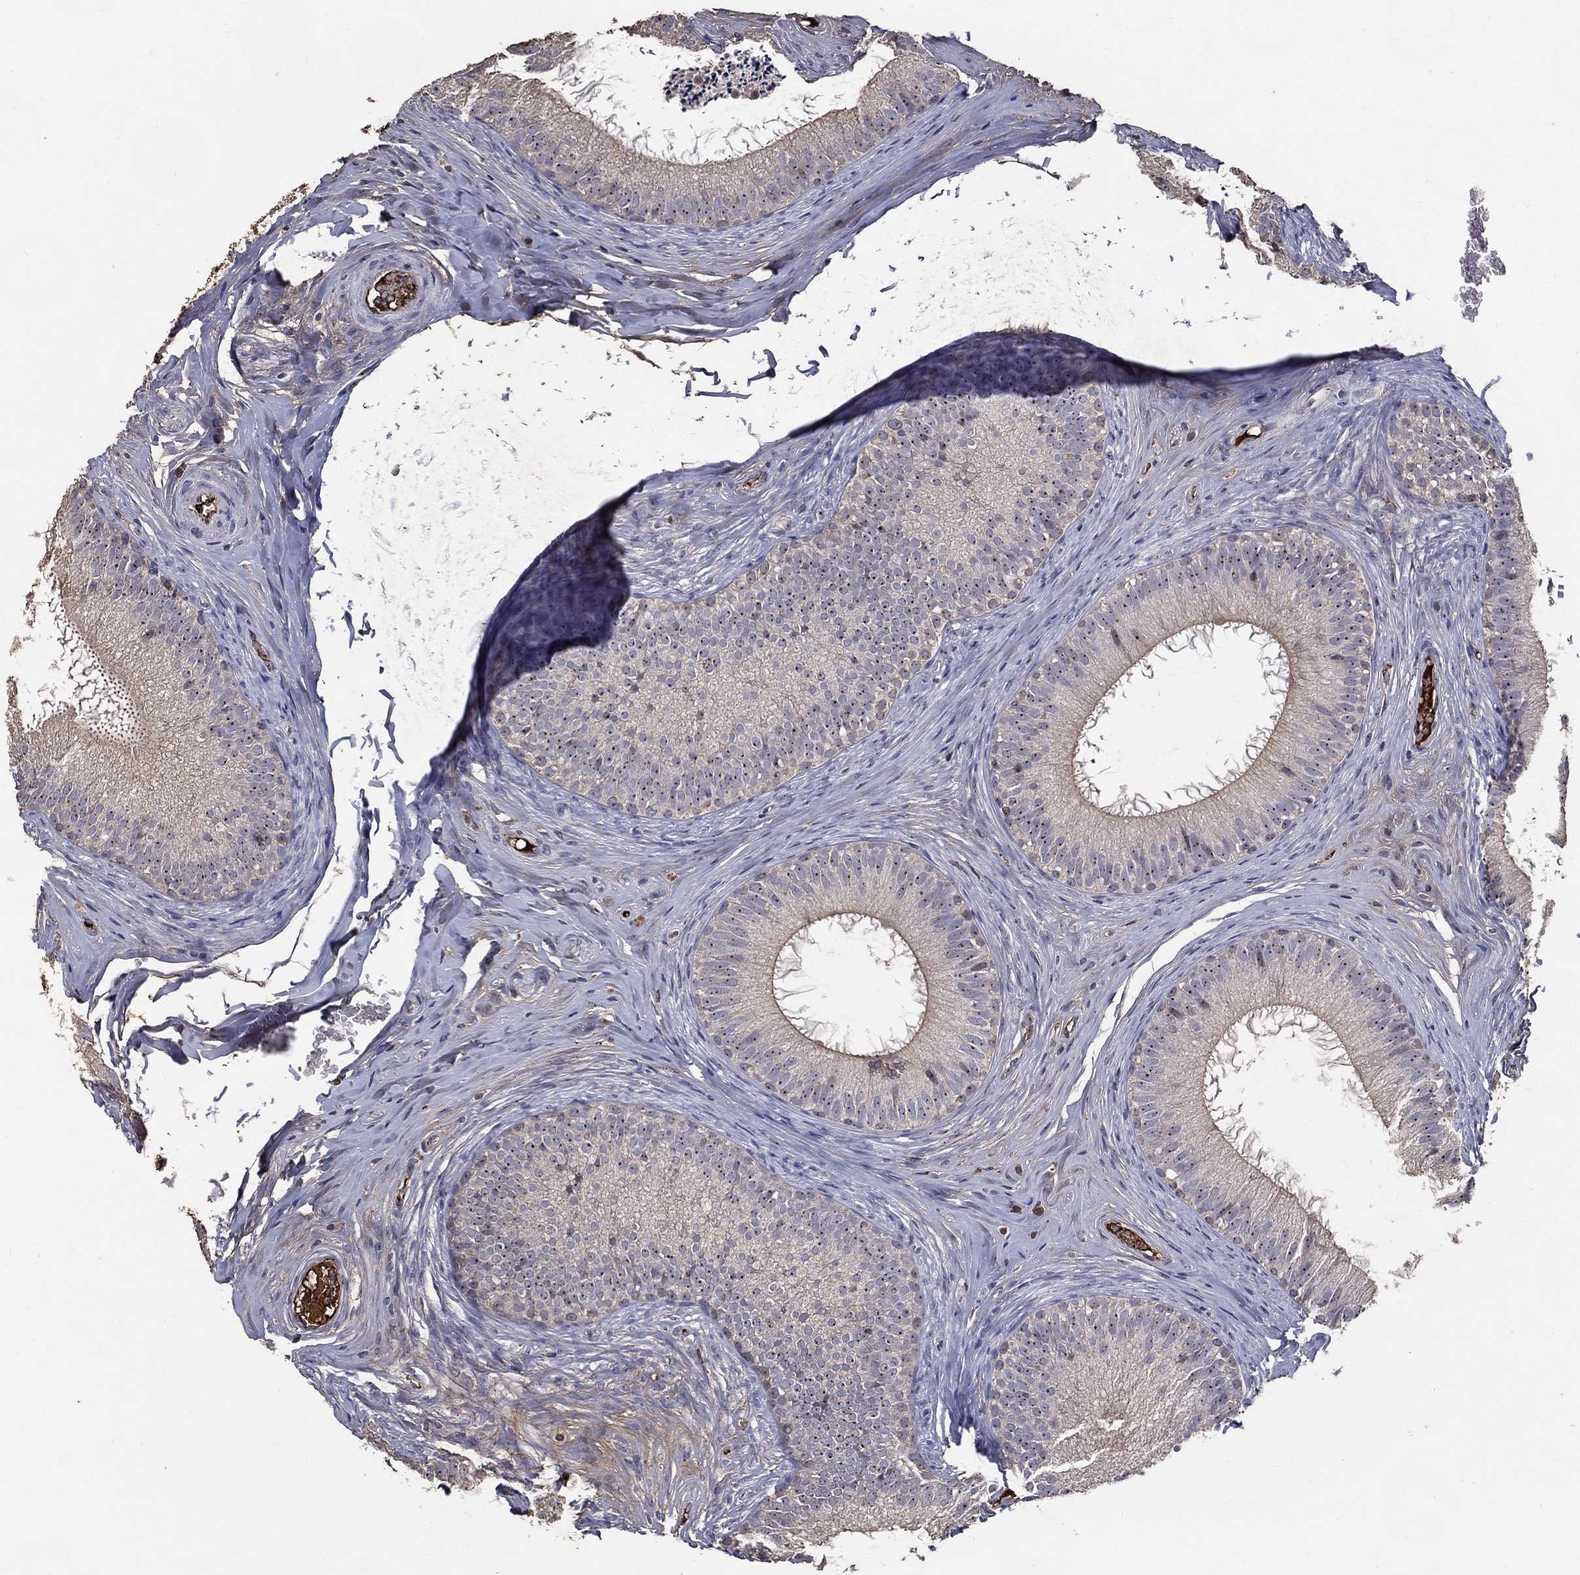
{"staining": {"intensity": "moderate", "quantity": "<25%", "location": "nuclear"}, "tissue": "epididymis", "cell_type": "Glandular cells", "image_type": "normal", "snomed": [{"axis": "morphology", "description": "Normal tissue, NOS"}, {"axis": "morphology", "description": "Carcinoma, Embryonal, NOS"}, {"axis": "topography", "description": "Testis"}, {"axis": "topography", "description": "Epididymis"}], "caption": "IHC of unremarkable human epididymis exhibits low levels of moderate nuclear staining in about <25% of glandular cells.", "gene": "EFNA1", "patient": {"sex": "male", "age": 24}}